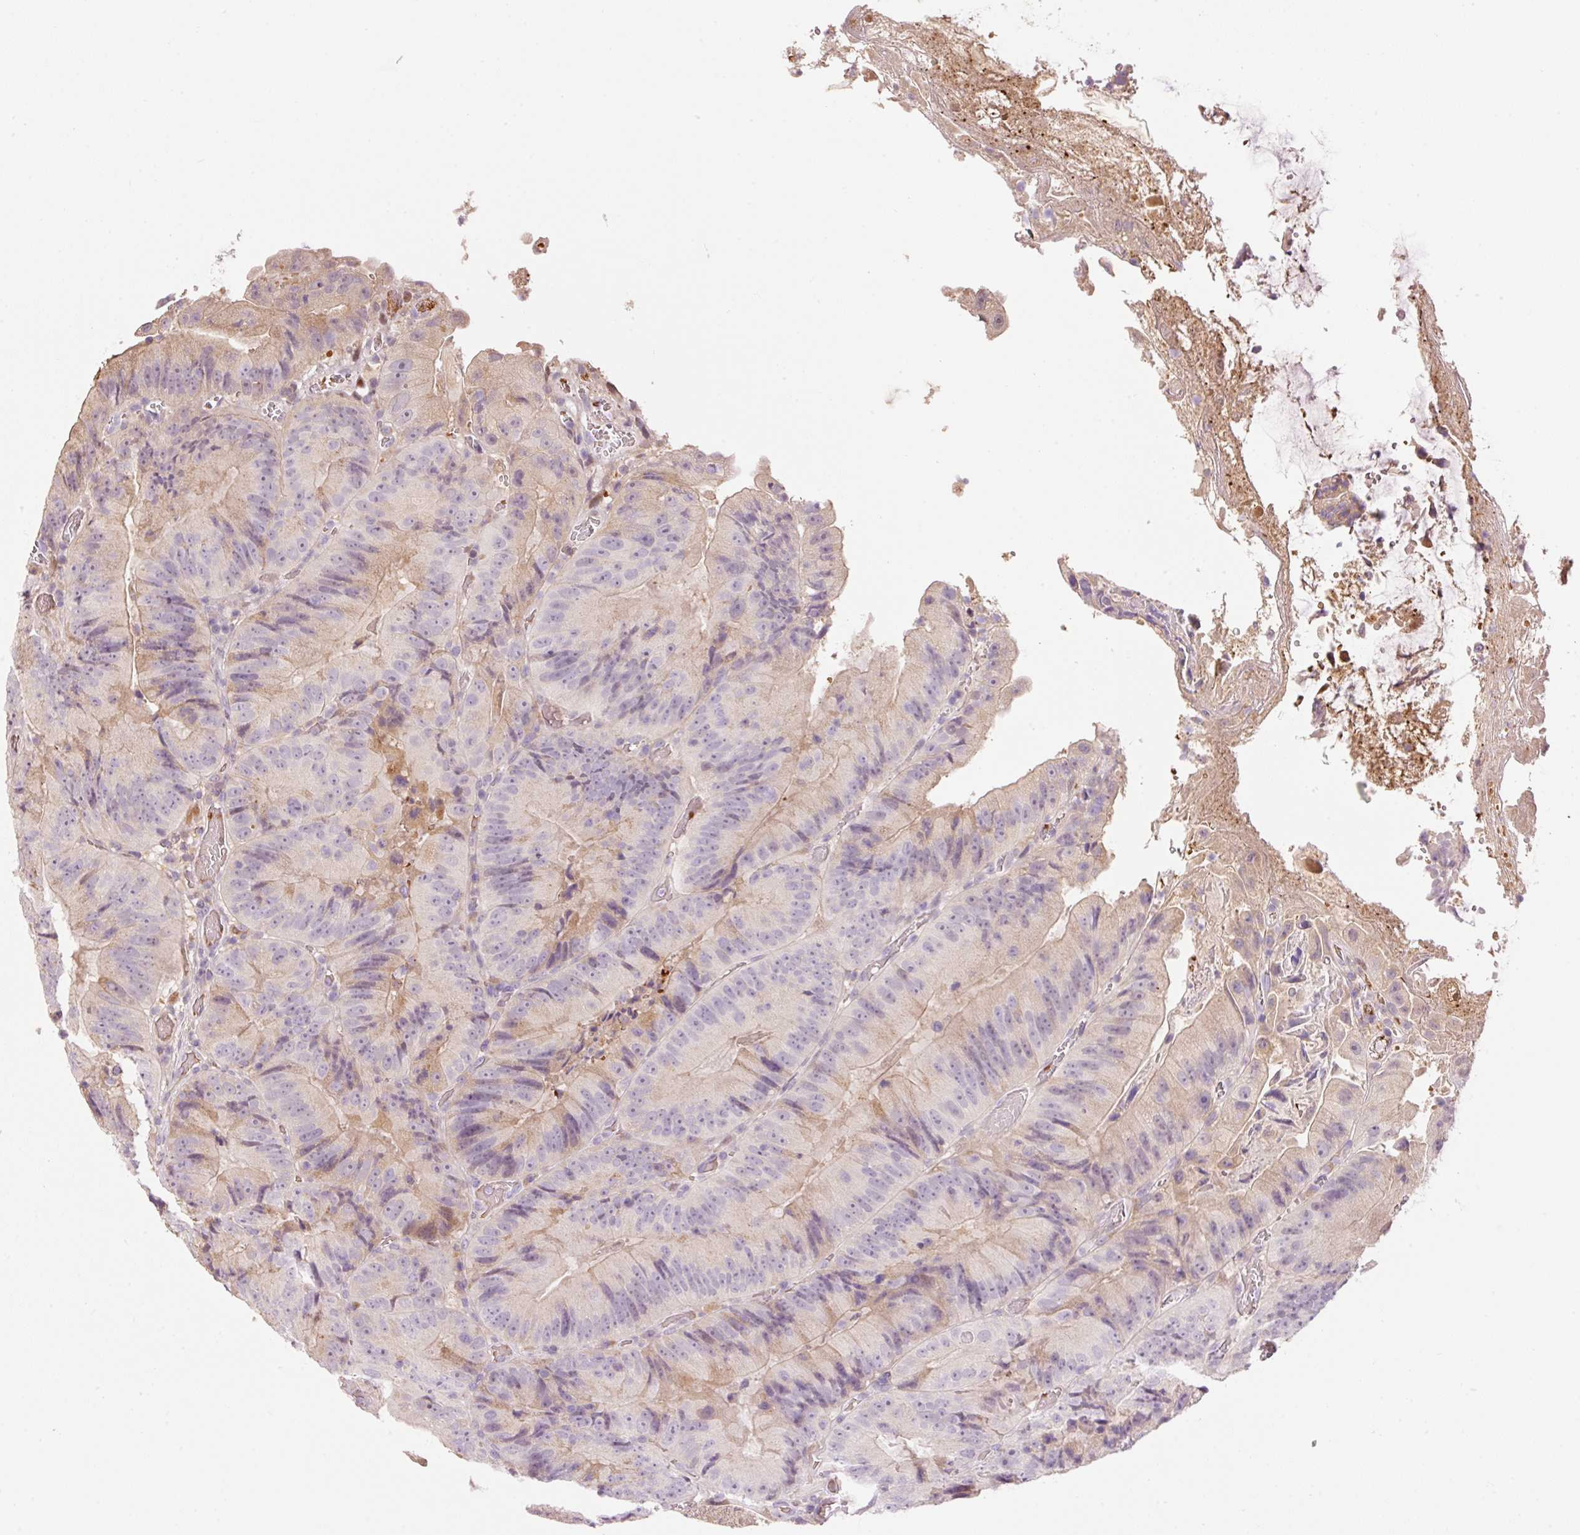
{"staining": {"intensity": "negative", "quantity": "none", "location": "none"}, "tissue": "colorectal cancer", "cell_type": "Tumor cells", "image_type": "cancer", "snomed": [{"axis": "morphology", "description": "Adenocarcinoma, NOS"}, {"axis": "topography", "description": "Colon"}], "caption": "This is an immunohistochemistry (IHC) image of colorectal cancer. There is no positivity in tumor cells.", "gene": "CMTM8", "patient": {"sex": "female", "age": 86}}